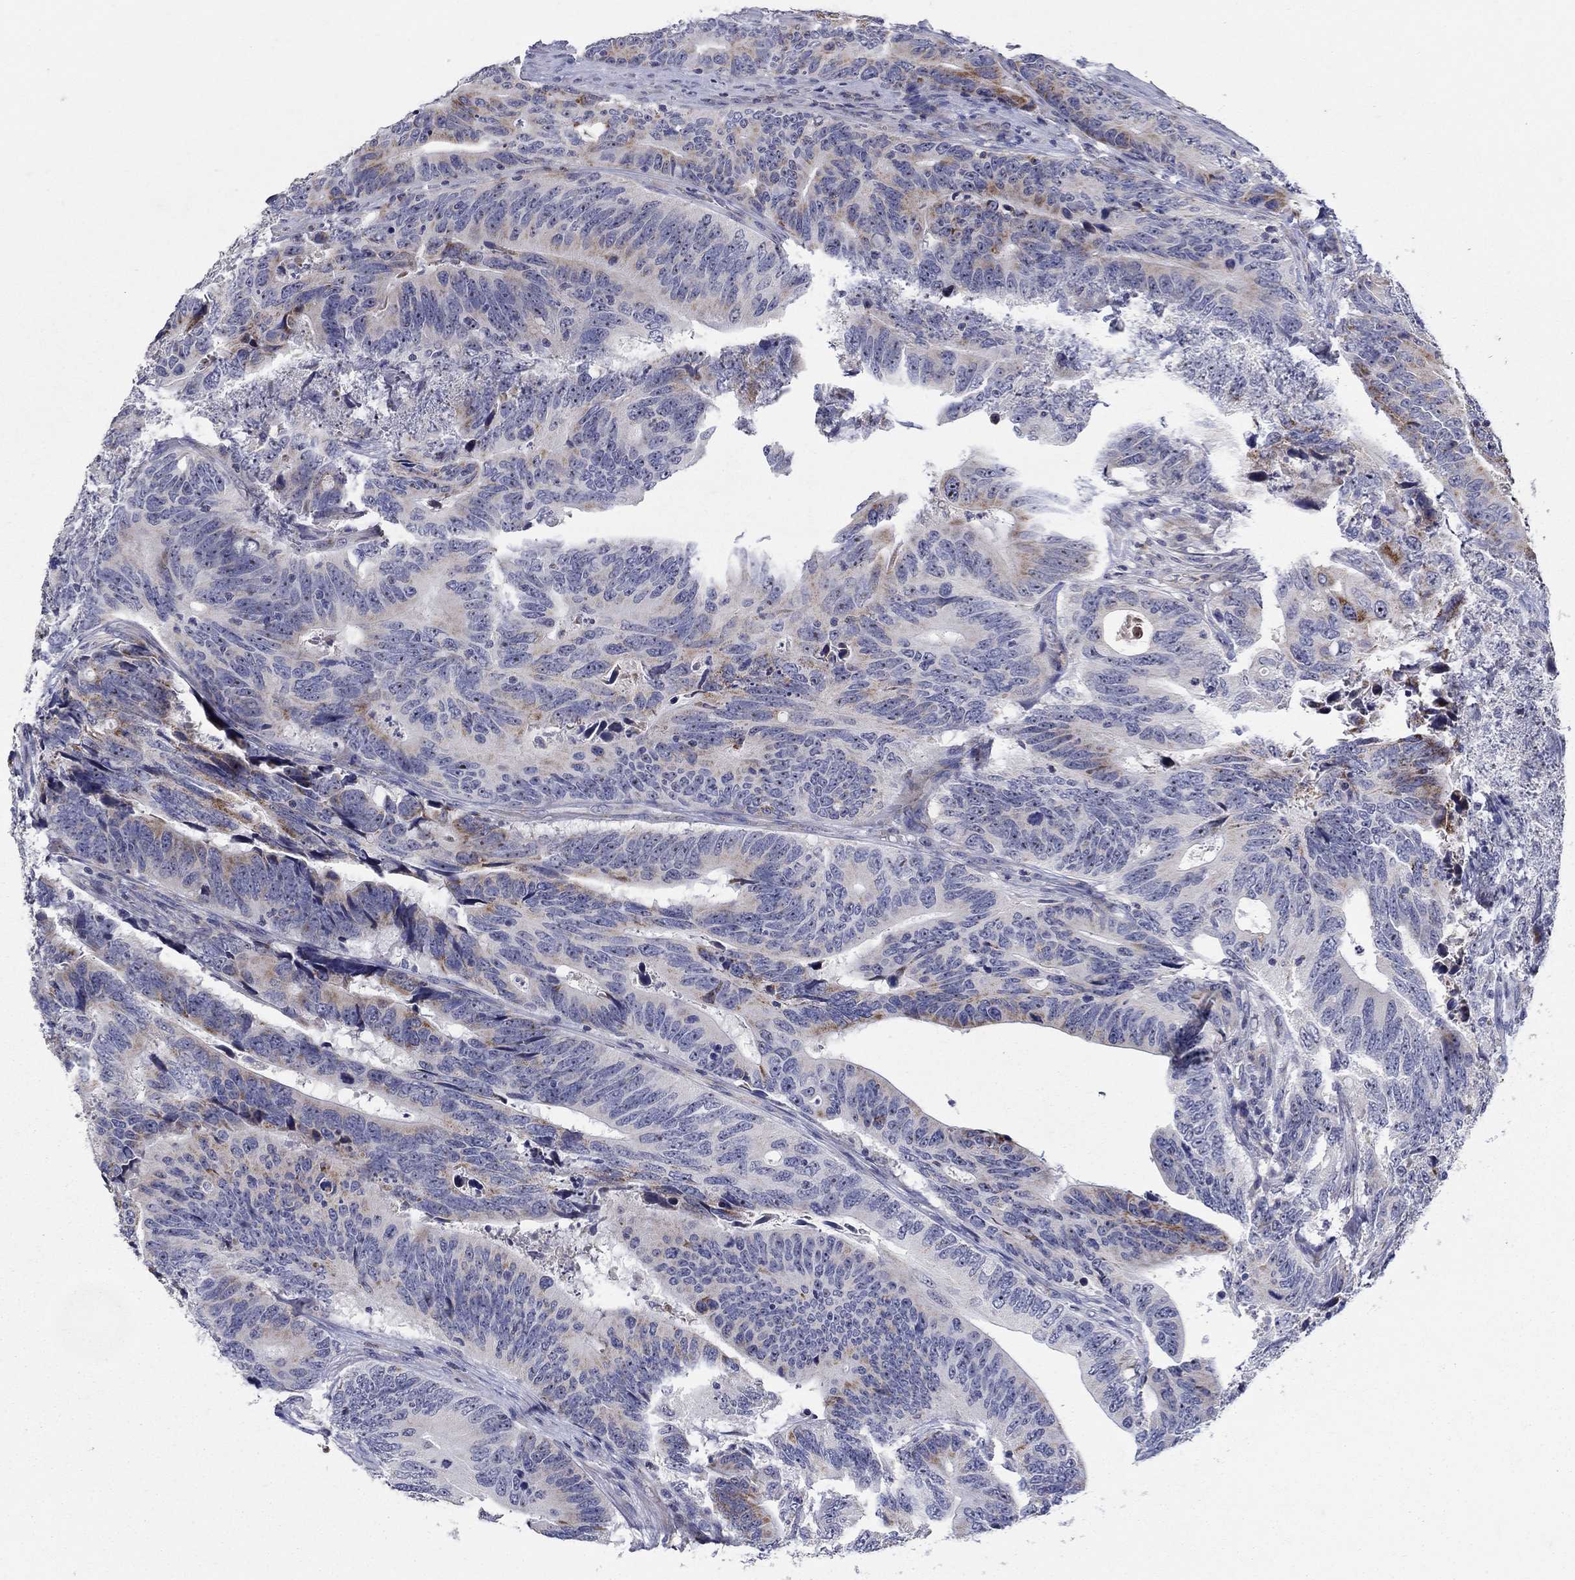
{"staining": {"intensity": "weak", "quantity": "25%-75%", "location": "cytoplasmic/membranous"}, "tissue": "colorectal cancer", "cell_type": "Tumor cells", "image_type": "cancer", "snomed": [{"axis": "morphology", "description": "Adenocarcinoma, NOS"}, {"axis": "topography", "description": "Colon"}], "caption": "About 25%-75% of tumor cells in colorectal adenocarcinoma demonstrate weak cytoplasmic/membranous protein expression as visualized by brown immunohistochemical staining.", "gene": "HMX2", "patient": {"sex": "female", "age": 90}}